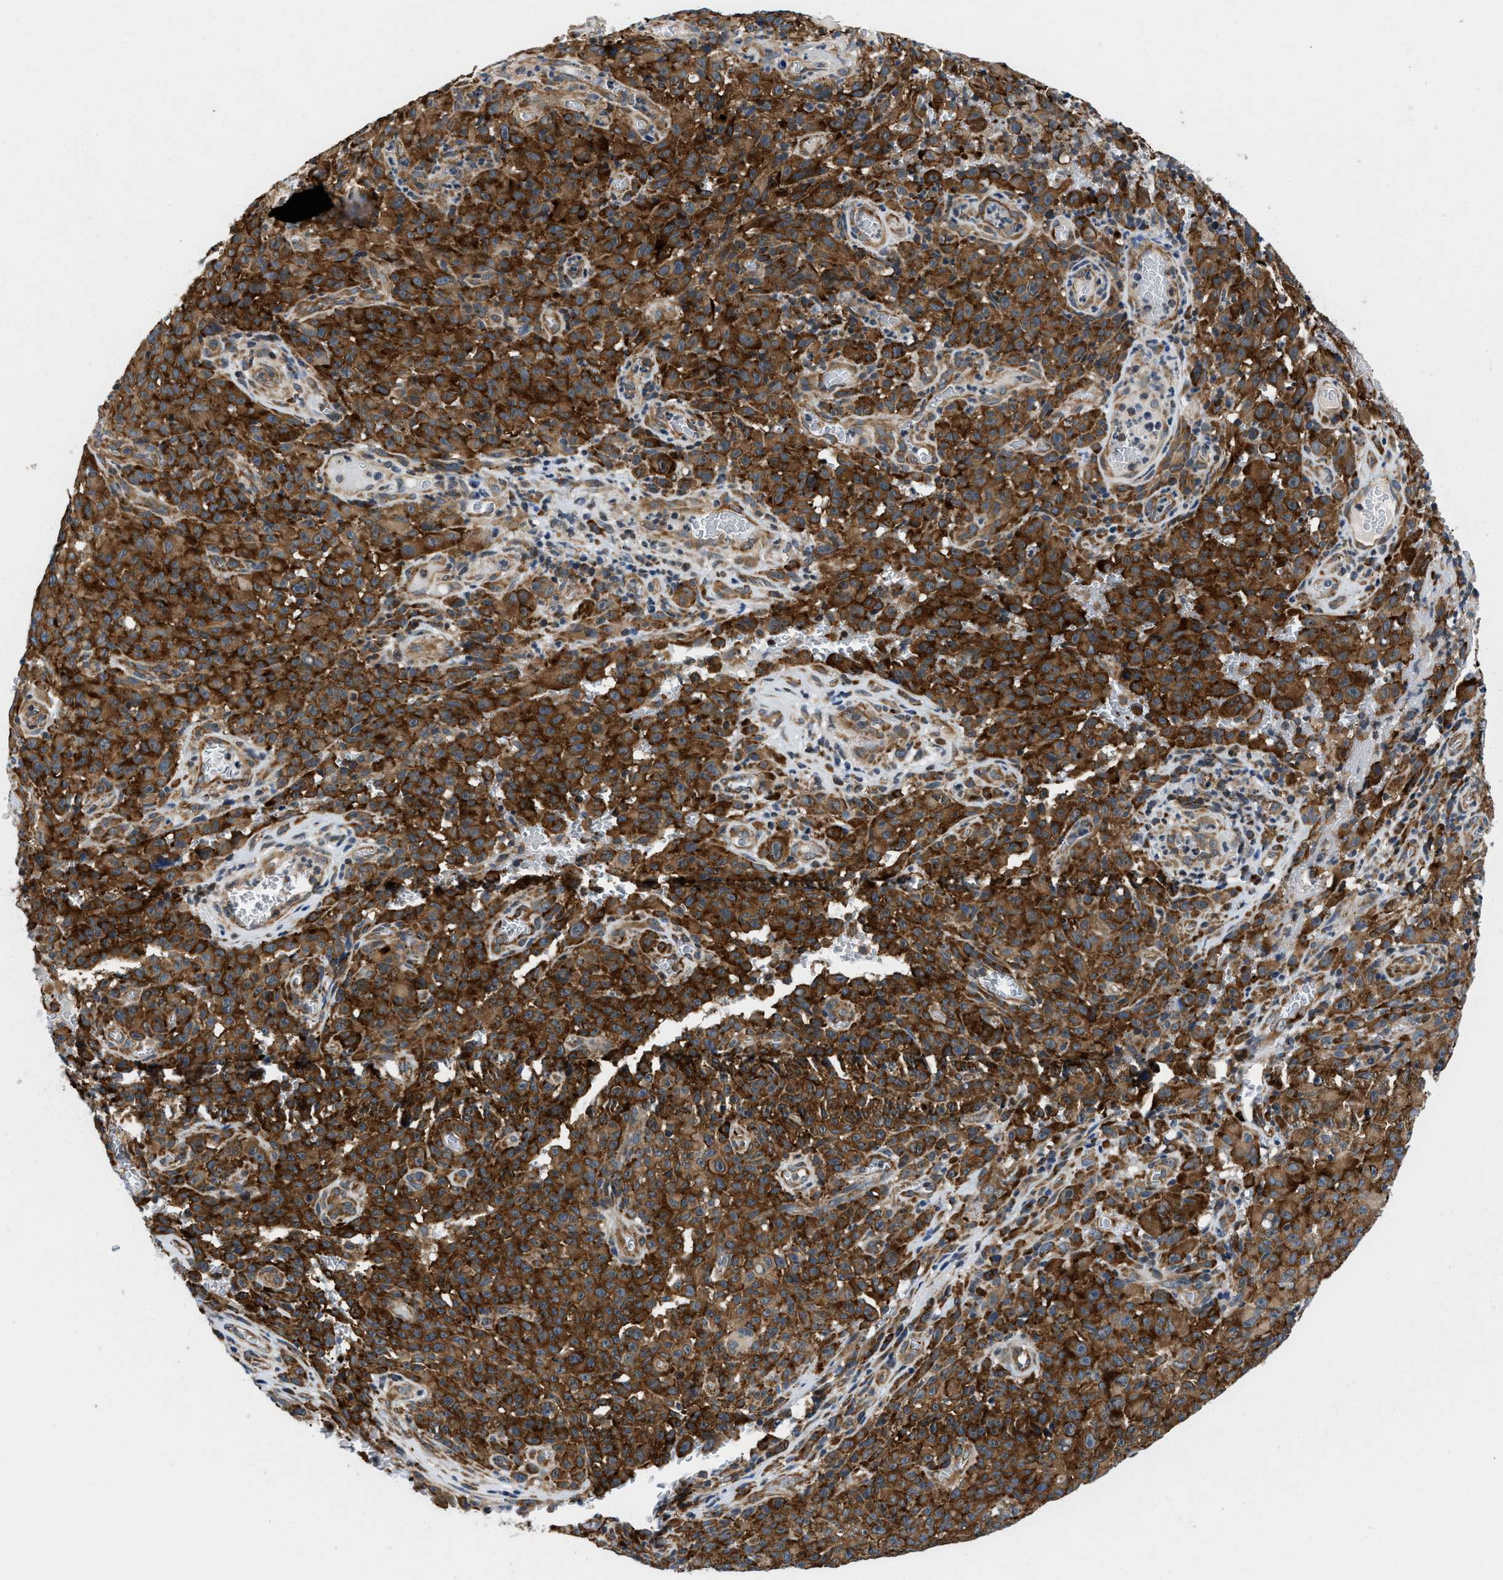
{"staining": {"intensity": "strong", "quantity": ">75%", "location": "cytoplasmic/membranous"}, "tissue": "melanoma", "cell_type": "Tumor cells", "image_type": "cancer", "snomed": [{"axis": "morphology", "description": "Malignant melanoma, NOS"}, {"axis": "topography", "description": "Skin"}], "caption": "Melanoma stained with a protein marker reveals strong staining in tumor cells.", "gene": "PA2G4", "patient": {"sex": "female", "age": 82}}